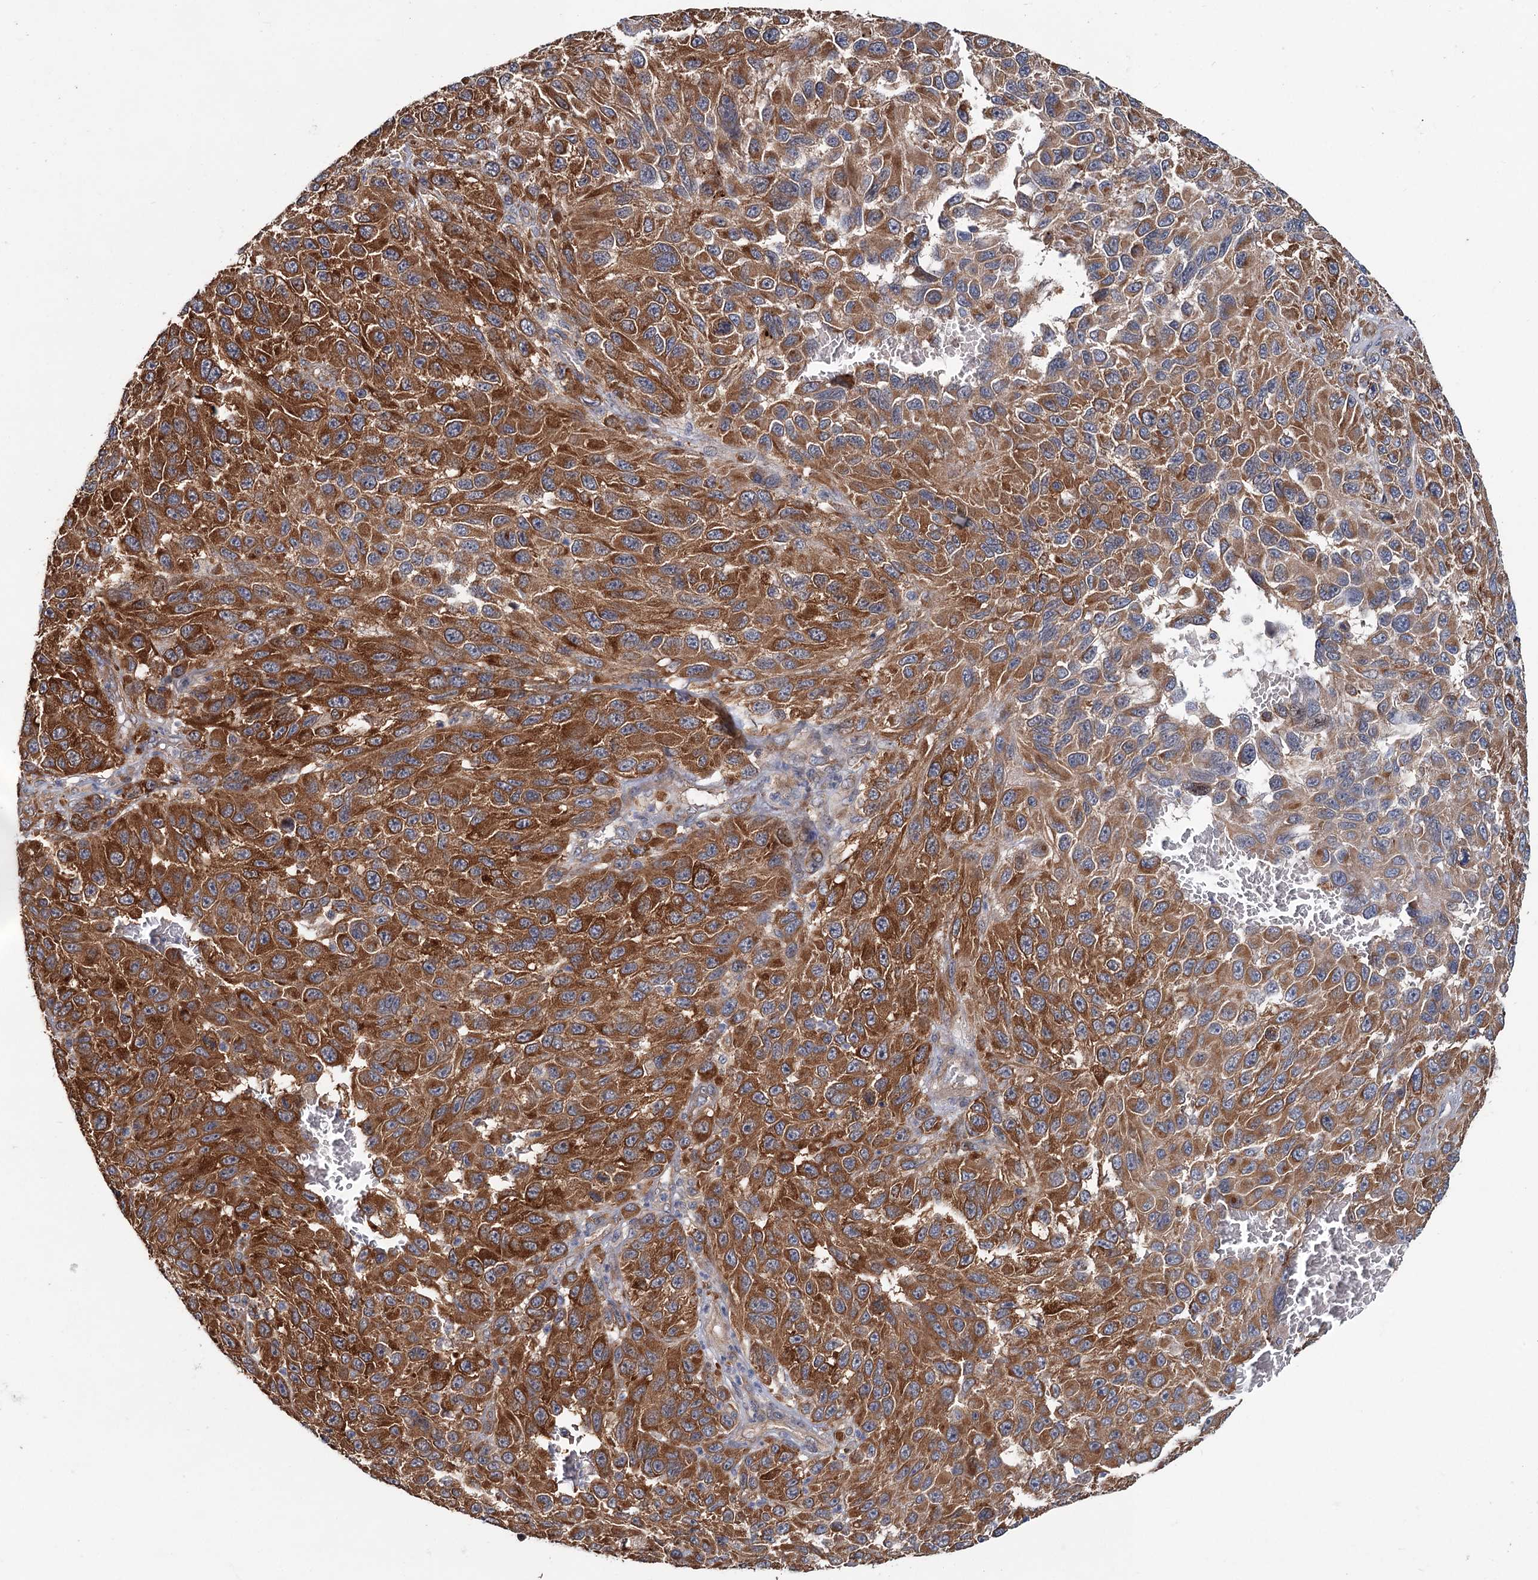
{"staining": {"intensity": "strong", "quantity": ">75%", "location": "cytoplasmic/membranous"}, "tissue": "melanoma", "cell_type": "Tumor cells", "image_type": "cancer", "snomed": [{"axis": "morphology", "description": "Malignant melanoma, NOS"}, {"axis": "topography", "description": "Skin"}], "caption": "About >75% of tumor cells in human melanoma reveal strong cytoplasmic/membranous protein staining as visualized by brown immunohistochemical staining.", "gene": "MTRR", "patient": {"sex": "female", "age": 96}}